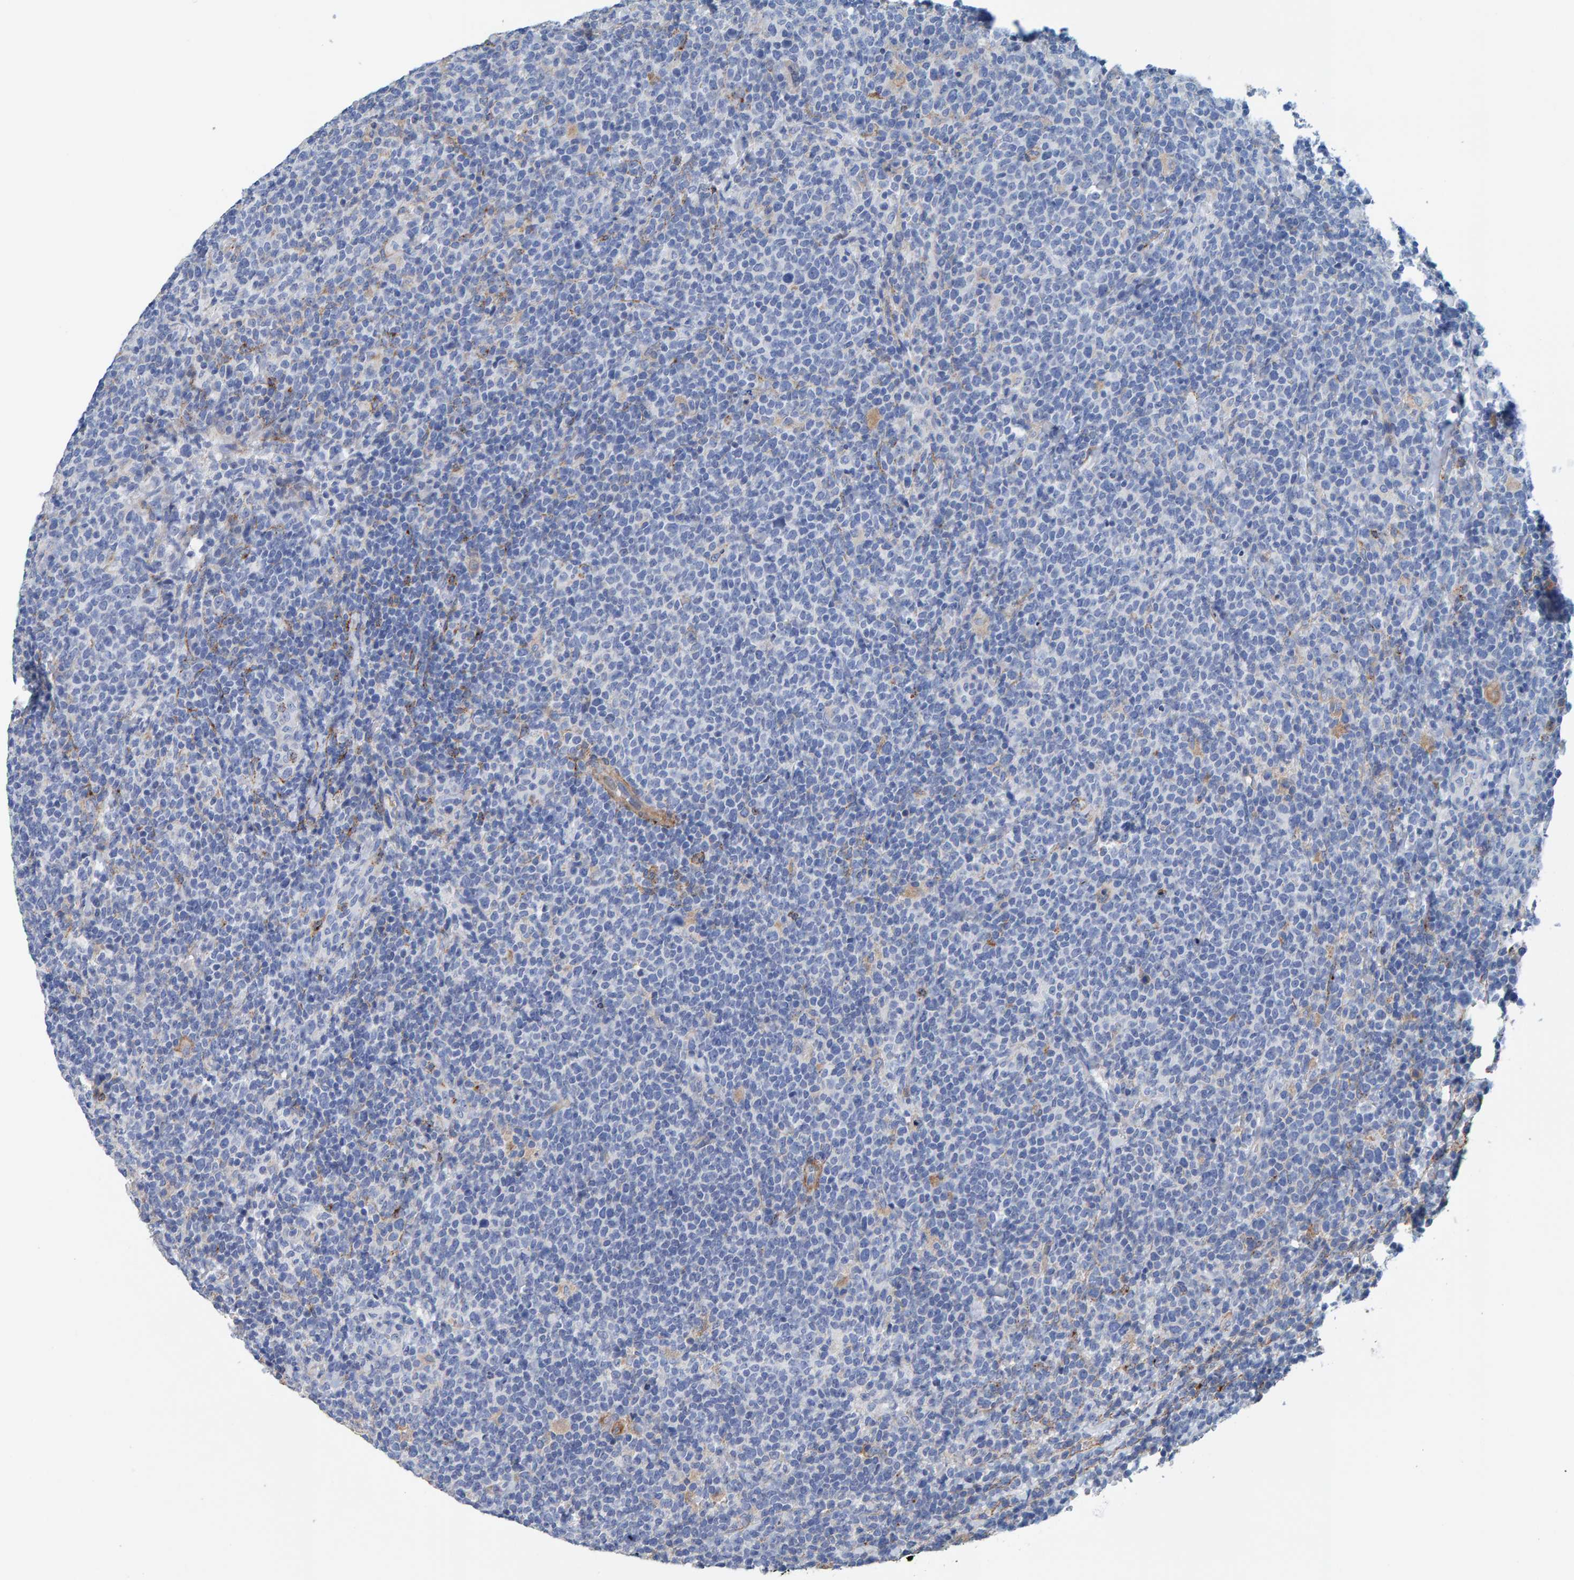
{"staining": {"intensity": "negative", "quantity": "none", "location": "none"}, "tissue": "lymphoma", "cell_type": "Tumor cells", "image_type": "cancer", "snomed": [{"axis": "morphology", "description": "Malignant lymphoma, non-Hodgkin's type, High grade"}, {"axis": "topography", "description": "Lymph node"}], "caption": "Malignant lymphoma, non-Hodgkin's type (high-grade) was stained to show a protein in brown. There is no significant staining in tumor cells.", "gene": "LRP1", "patient": {"sex": "male", "age": 61}}